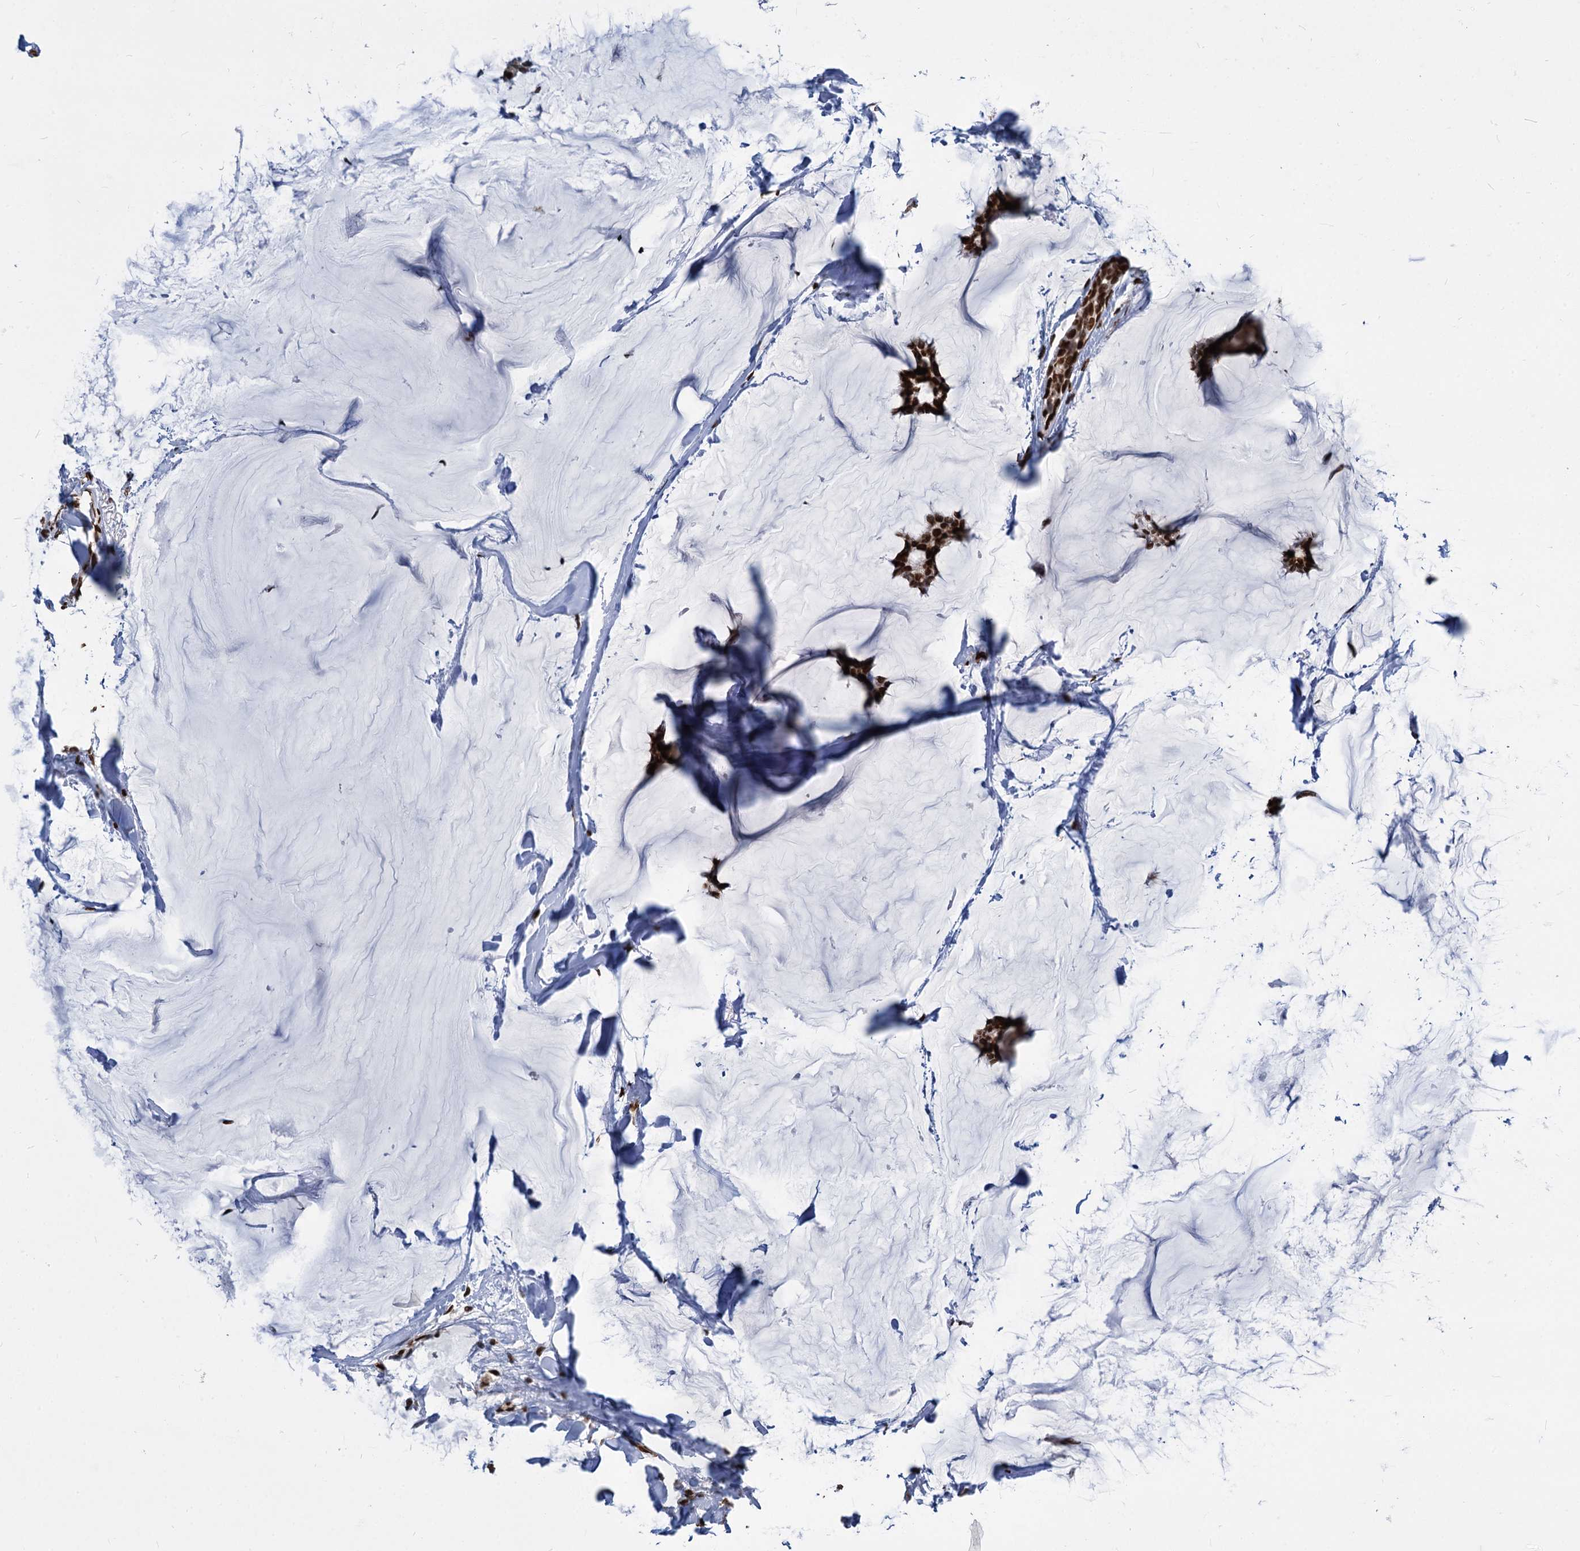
{"staining": {"intensity": "strong", "quantity": ">75%", "location": "nuclear"}, "tissue": "breast cancer", "cell_type": "Tumor cells", "image_type": "cancer", "snomed": [{"axis": "morphology", "description": "Duct carcinoma"}, {"axis": "topography", "description": "Breast"}], "caption": "DAB immunohistochemical staining of infiltrating ductal carcinoma (breast) demonstrates strong nuclear protein staining in about >75% of tumor cells.", "gene": "MECP2", "patient": {"sex": "female", "age": 93}}